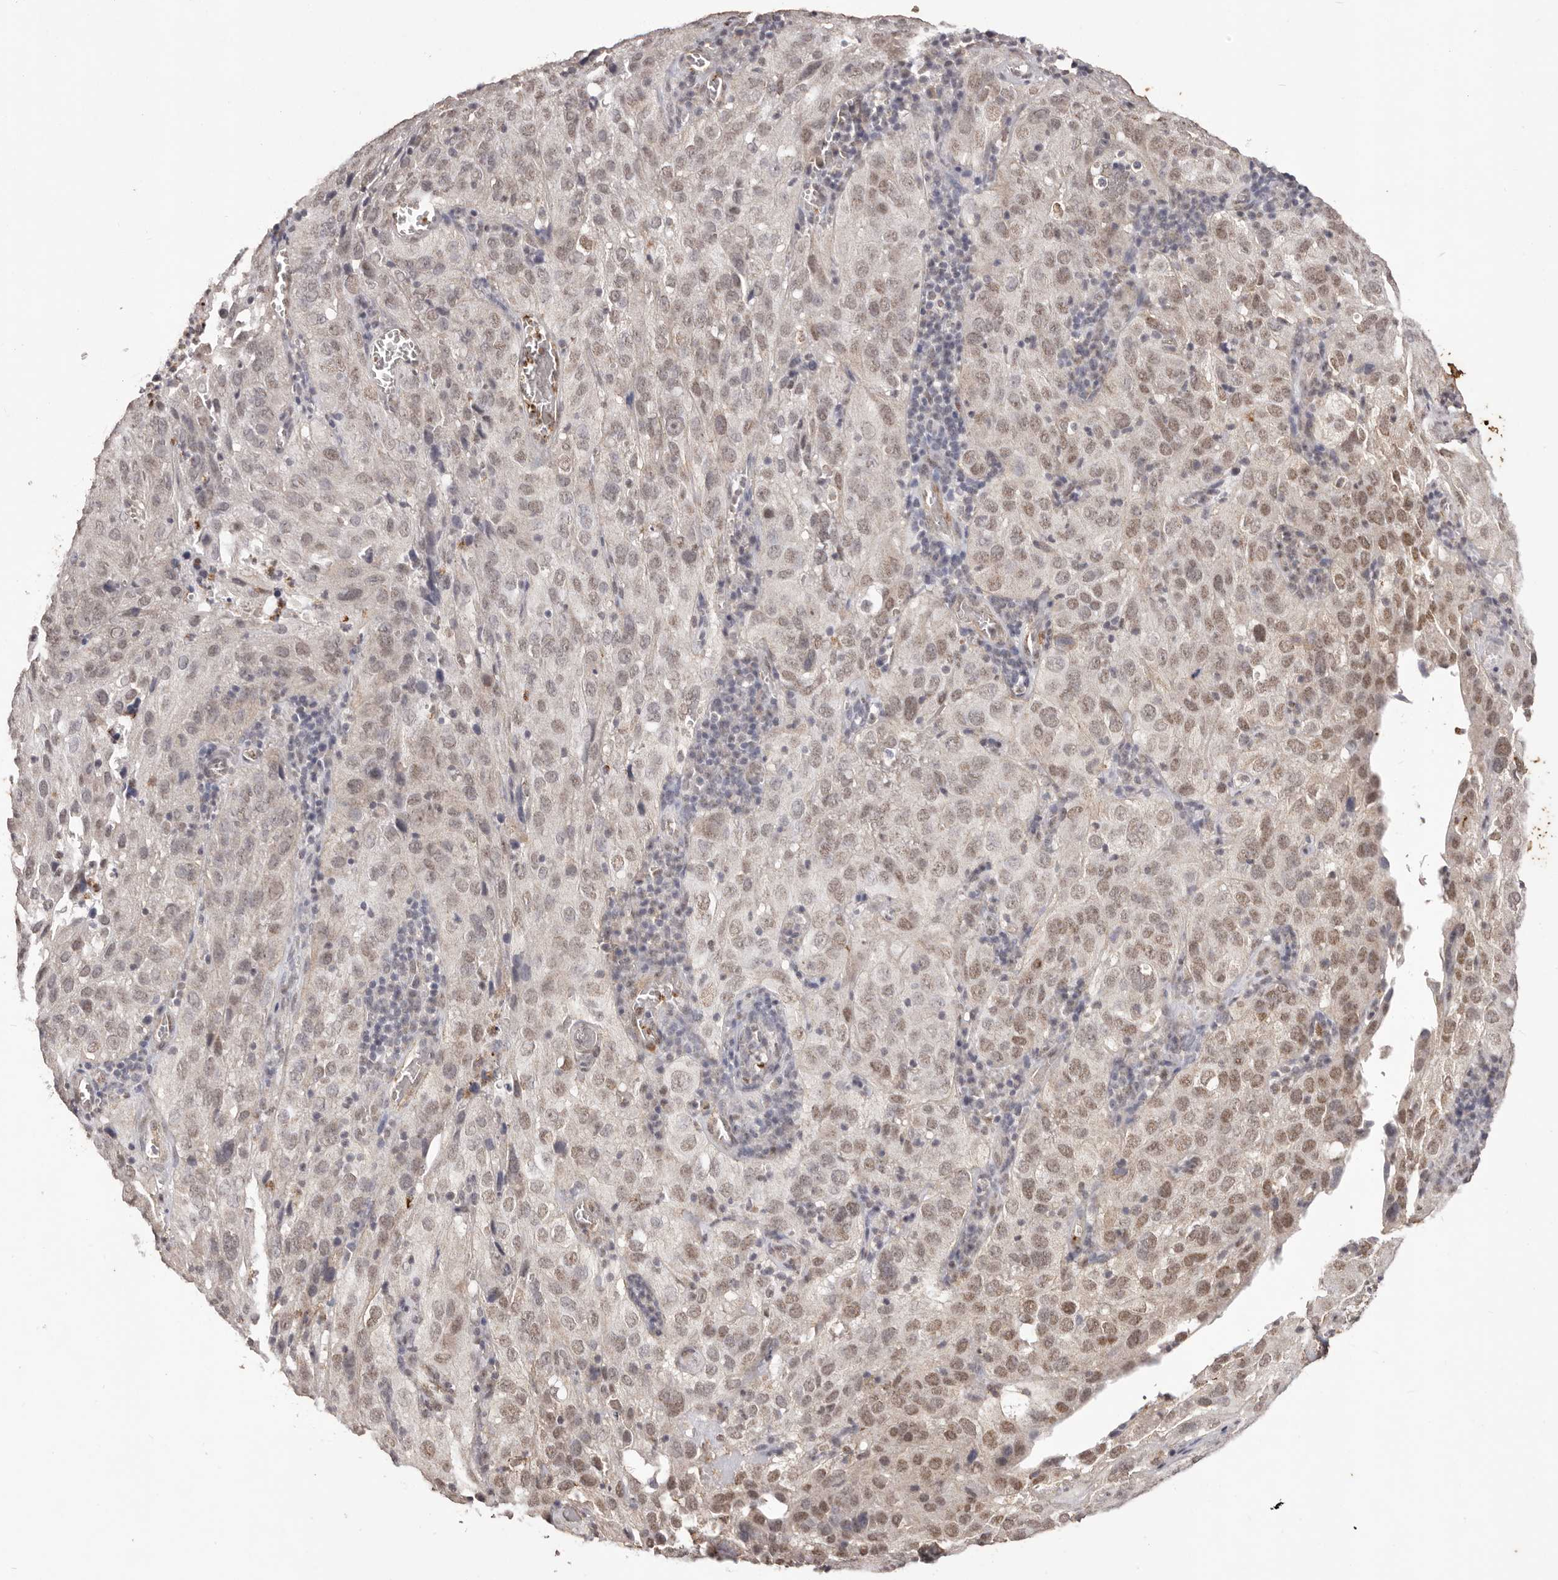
{"staining": {"intensity": "moderate", "quantity": "25%-75%", "location": "nuclear"}, "tissue": "cervical cancer", "cell_type": "Tumor cells", "image_type": "cancer", "snomed": [{"axis": "morphology", "description": "Squamous cell carcinoma, NOS"}, {"axis": "topography", "description": "Cervix"}], "caption": "Immunohistochemistry (DAB) staining of squamous cell carcinoma (cervical) shows moderate nuclear protein expression in about 25%-75% of tumor cells. Ihc stains the protein of interest in brown and the nuclei are stained blue.", "gene": "RPS6KA5", "patient": {"sex": "female", "age": 32}}